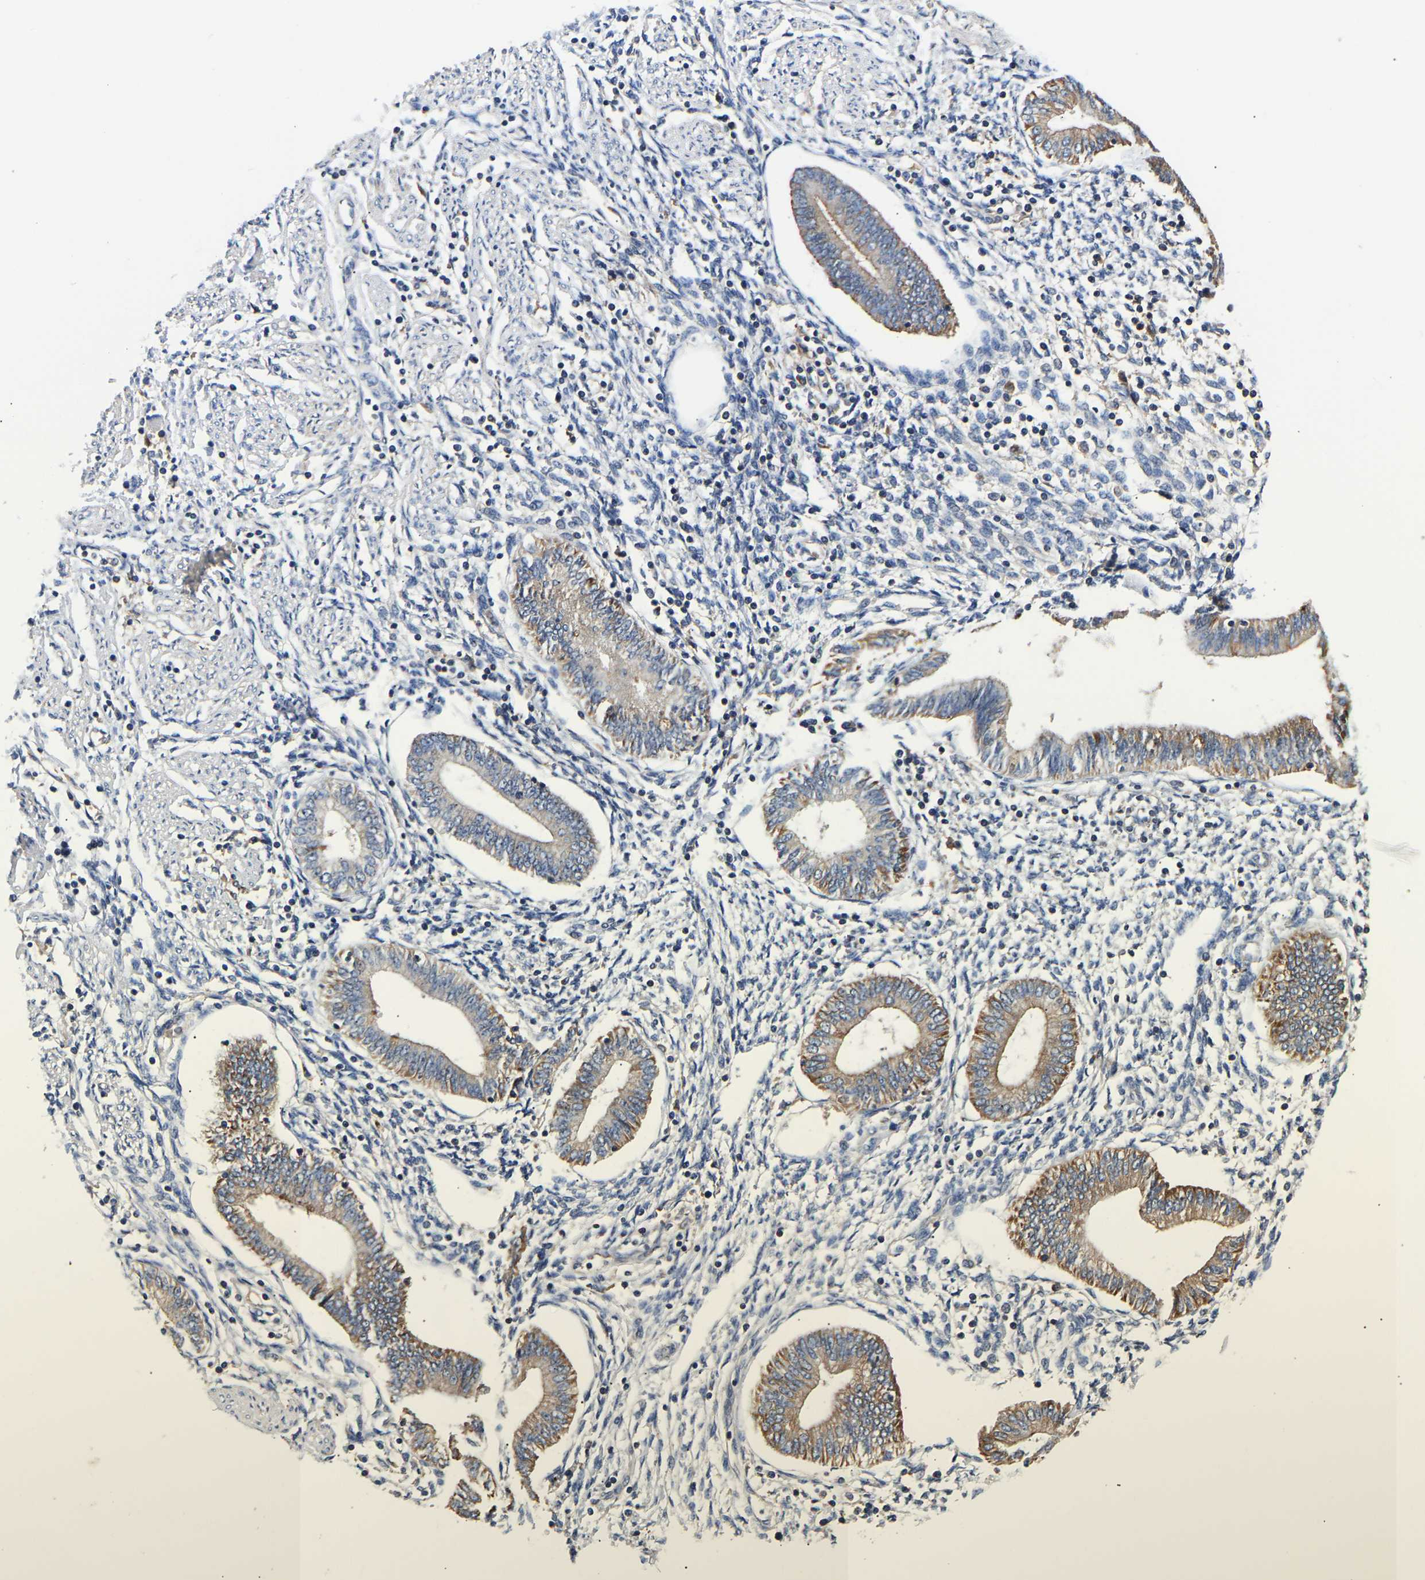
{"staining": {"intensity": "weak", "quantity": "<25%", "location": "cytoplasmic/membranous"}, "tissue": "endometrium", "cell_type": "Cells in endometrial stroma", "image_type": "normal", "snomed": [{"axis": "morphology", "description": "Normal tissue, NOS"}, {"axis": "topography", "description": "Endometrium"}], "caption": "High power microscopy photomicrograph of an immunohistochemistry (IHC) micrograph of unremarkable endometrium, revealing no significant staining in cells in endometrial stroma.", "gene": "LRBA", "patient": {"sex": "female", "age": 50}}